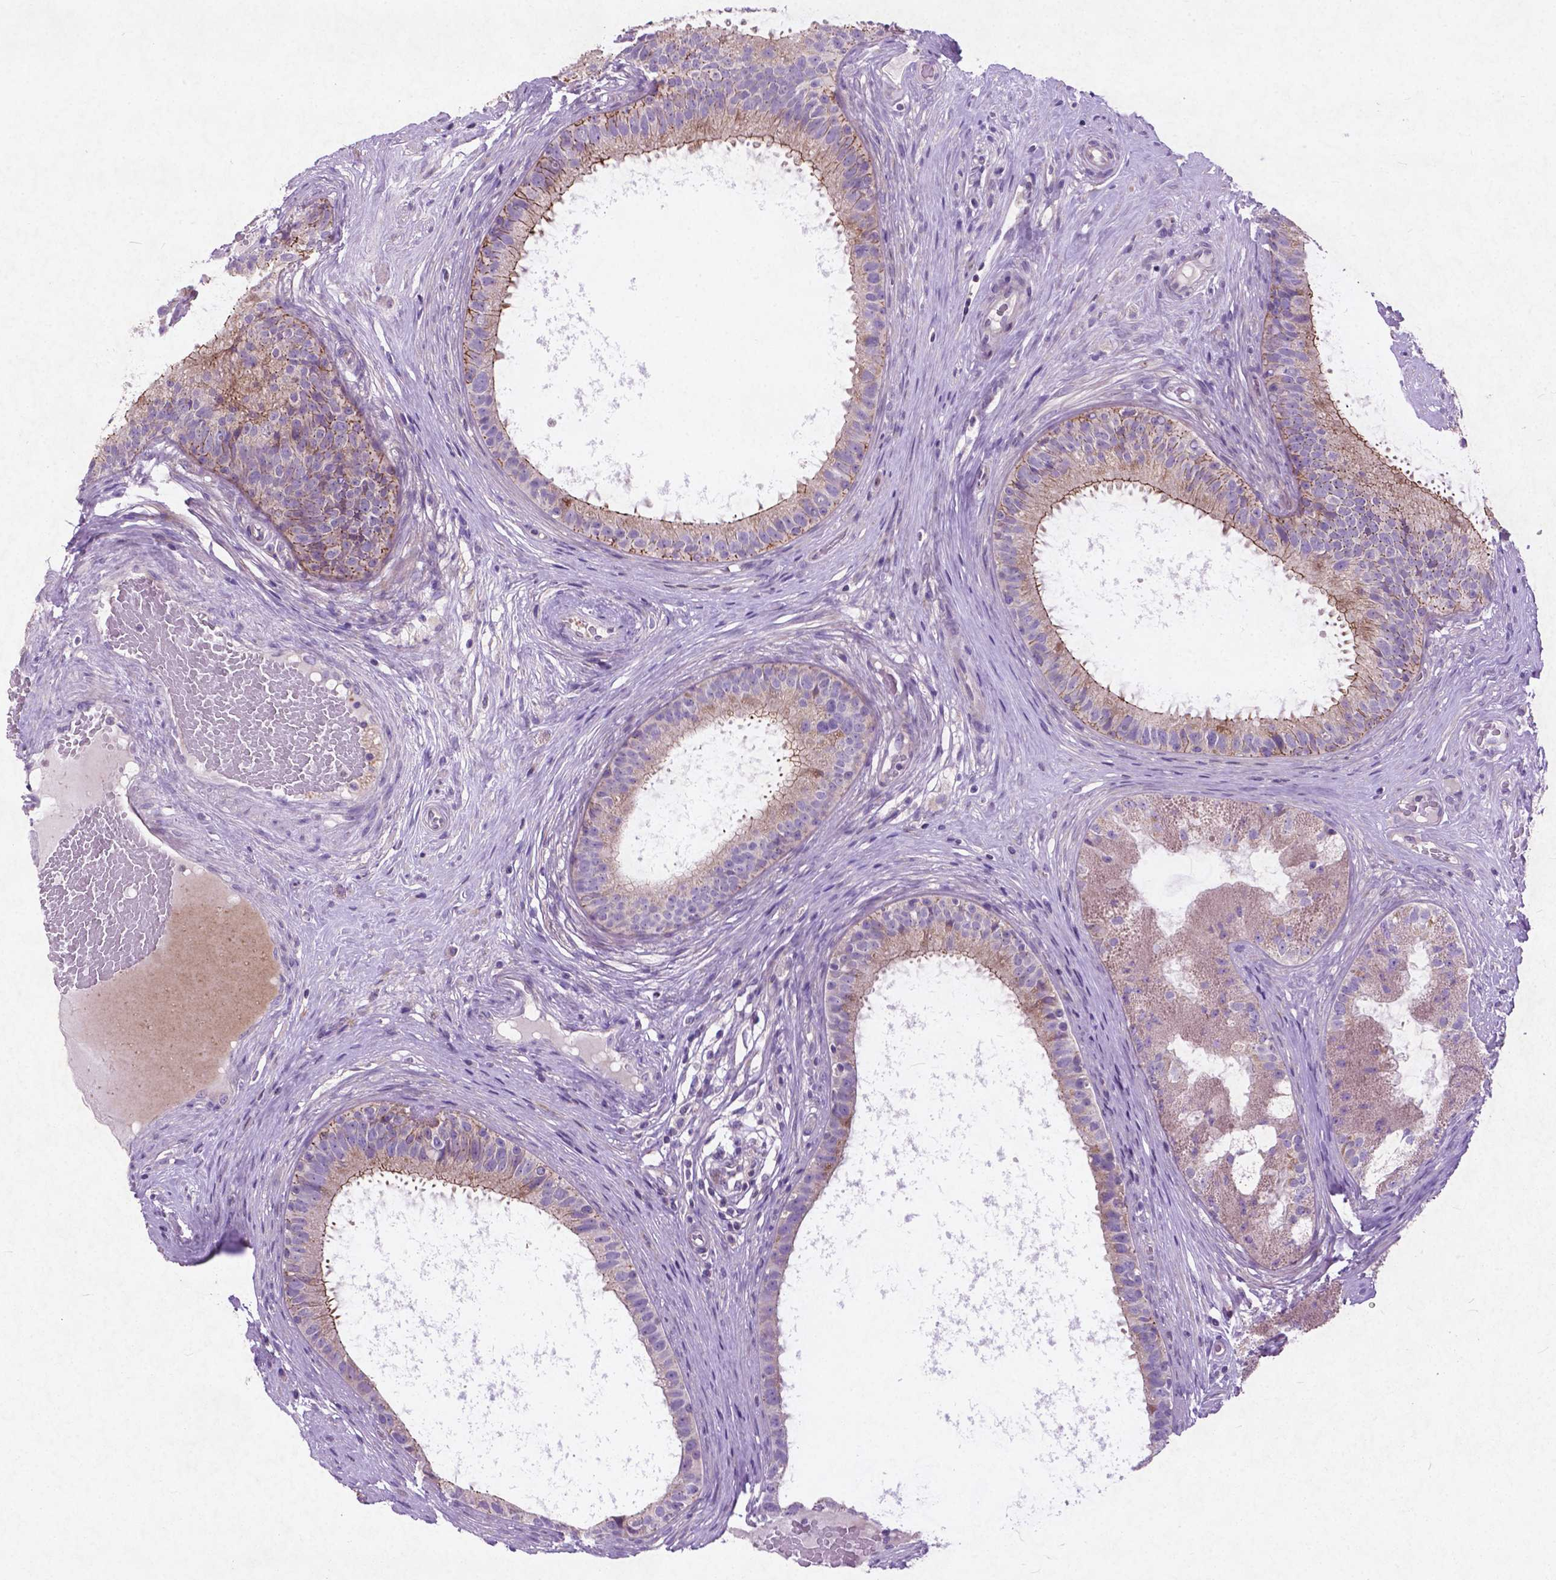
{"staining": {"intensity": "weak", "quantity": "25%-75%", "location": "cytoplasmic/membranous"}, "tissue": "epididymis", "cell_type": "Glandular cells", "image_type": "normal", "snomed": [{"axis": "morphology", "description": "Normal tissue, NOS"}, {"axis": "topography", "description": "Epididymis"}], "caption": "Epididymis stained with IHC displays weak cytoplasmic/membranous staining in approximately 25%-75% of glandular cells.", "gene": "ATG4D", "patient": {"sex": "male", "age": 59}}